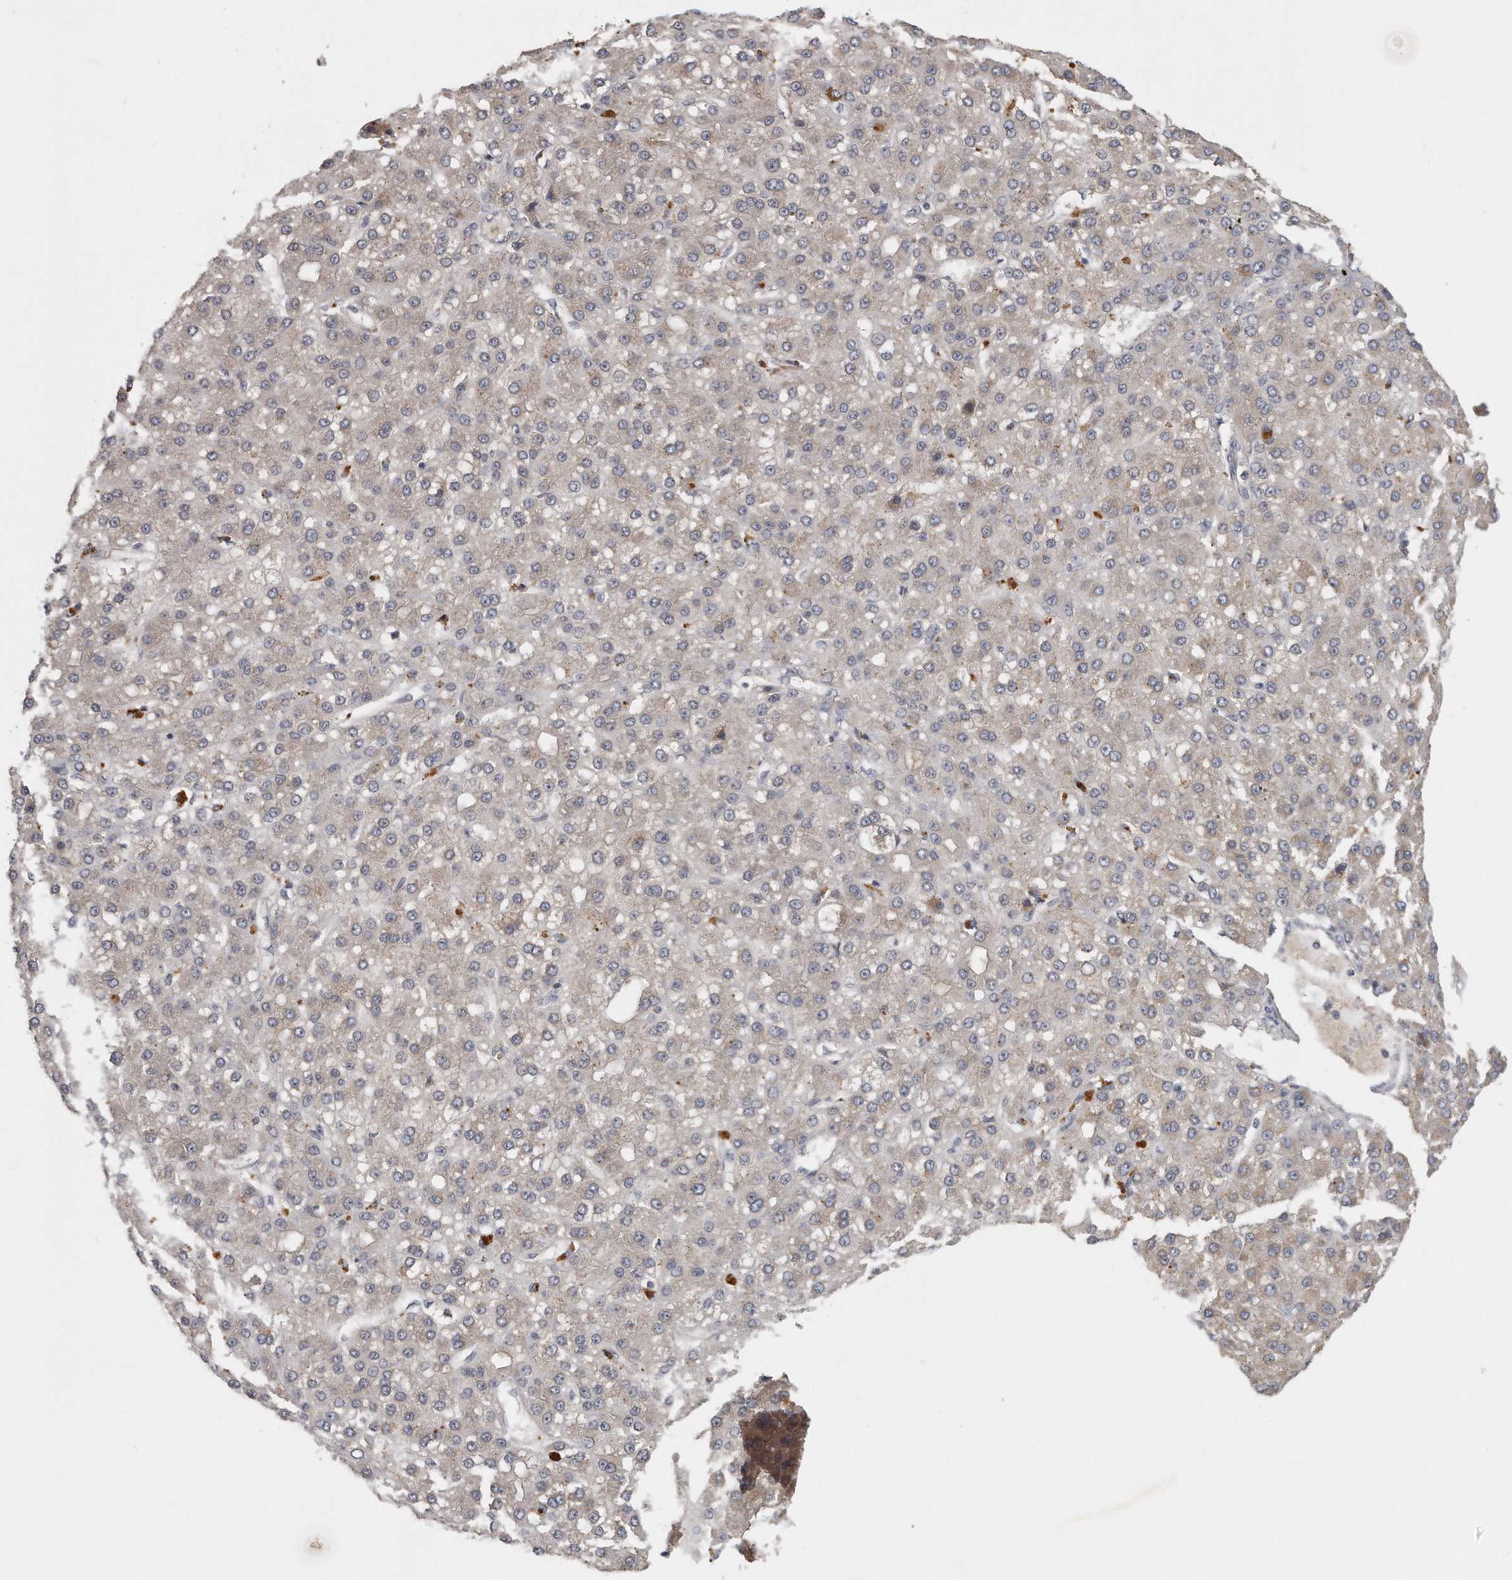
{"staining": {"intensity": "weak", "quantity": "25%-75%", "location": "cytoplasmic/membranous"}, "tissue": "liver cancer", "cell_type": "Tumor cells", "image_type": "cancer", "snomed": [{"axis": "morphology", "description": "Carcinoma, Hepatocellular, NOS"}, {"axis": "topography", "description": "Liver"}], "caption": "Liver hepatocellular carcinoma was stained to show a protein in brown. There is low levels of weak cytoplasmic/membranous staining in approximately 25%-75% of tumor cells. (IHC, brightfield microscopy, high magnification).", "gene": "TRAPPC14", "patient": {"sex": "male", "age": 67}}